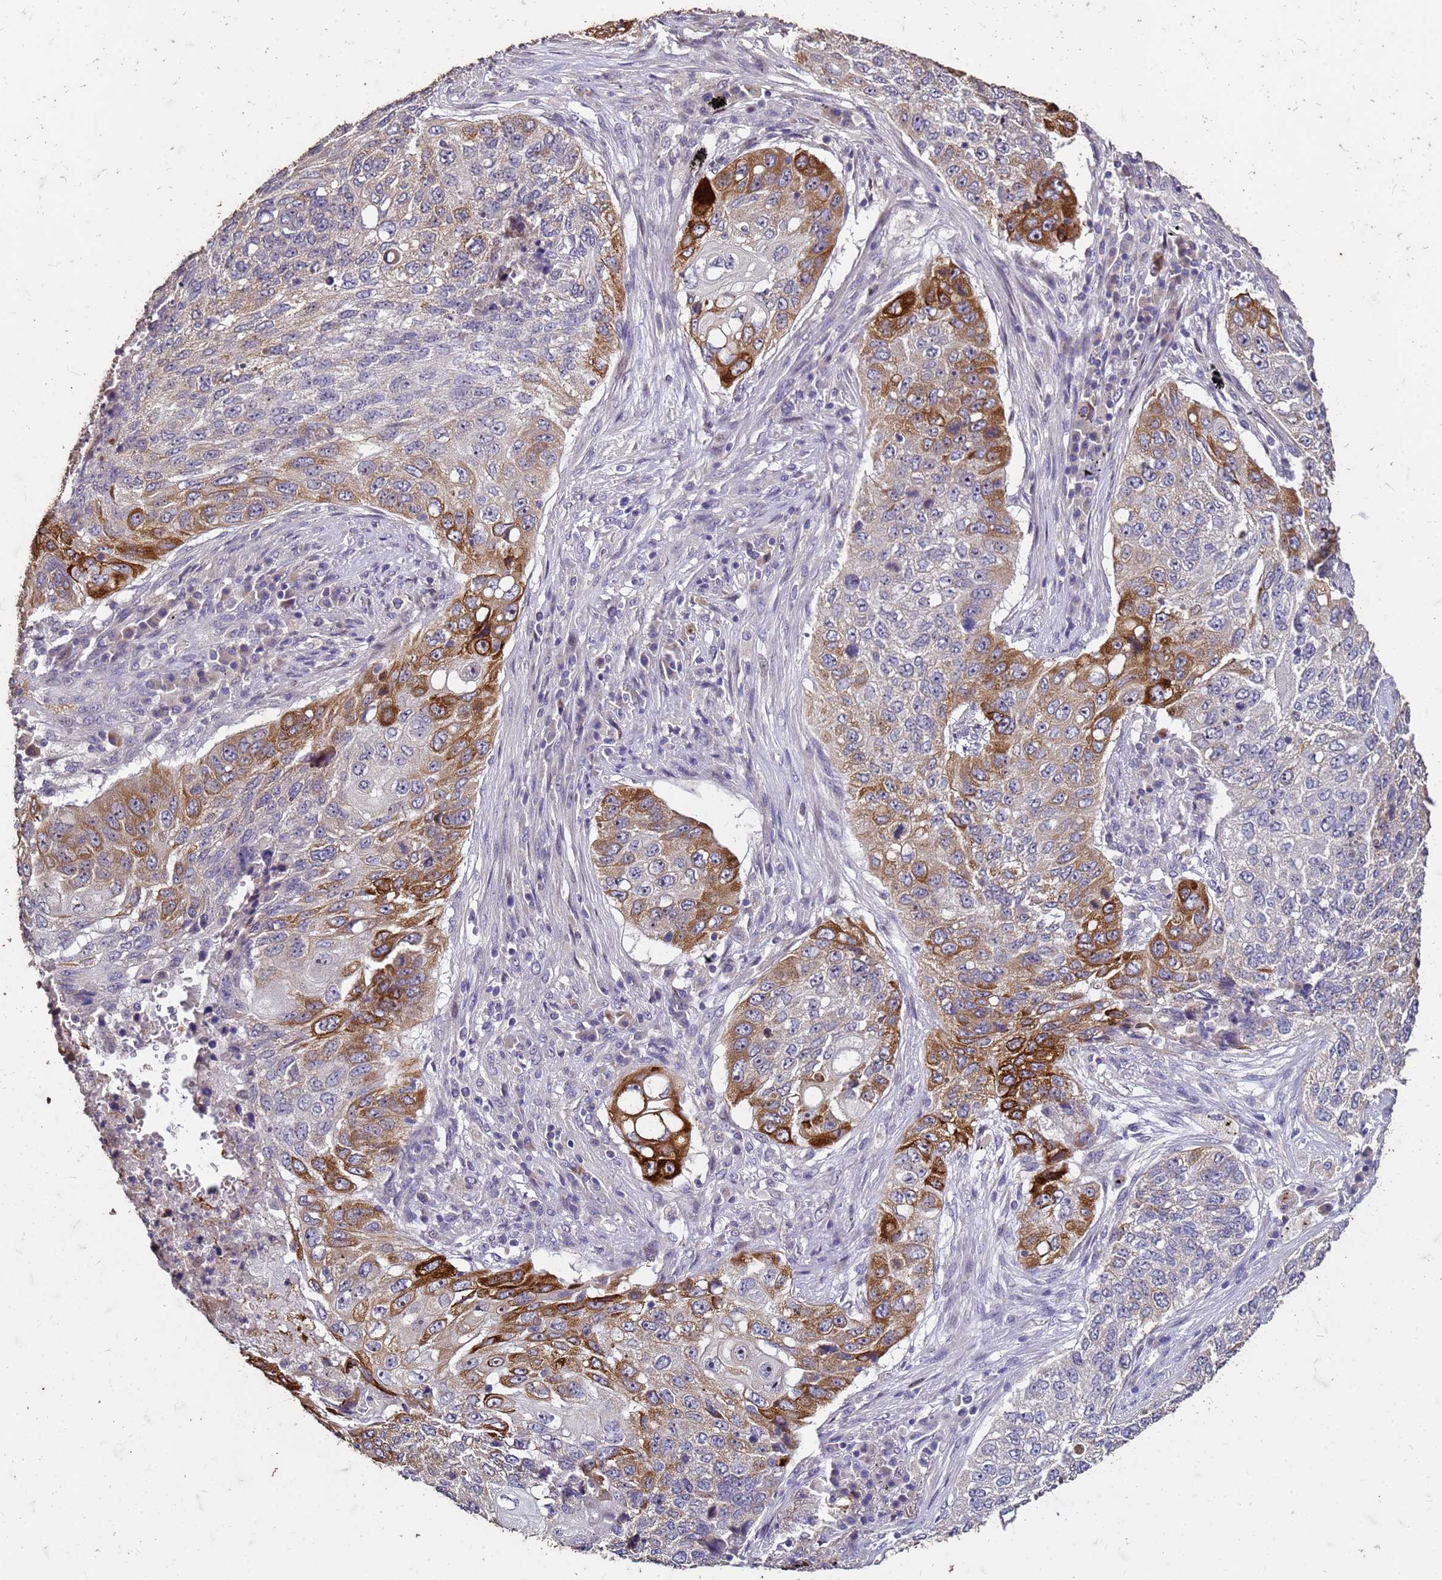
{"staining": {"intensity": "strong", "quantity": "25%-75%", "location": "cytoplasmic/membranous"}, "tissue": "lung cancer", "cell_type": "Tumor cells", "image_type": "cancer", "snomed": [{"axis": "morphology", "description": "Squamous cell carcinoma, NOS"}, {"axis": "topography", "description": "Lung"}], "caption": "Immunohistochemistry (IHC) photomicrograph of human squamous cell carcinoma (lung) stained for a protein (brown), which shows high levels of strong cytoplasmic/membranous expression in approximately 25%-75% of tumor cells.", "gene": "FAM184B", "patient": {"sex": "female", "age": 63}}